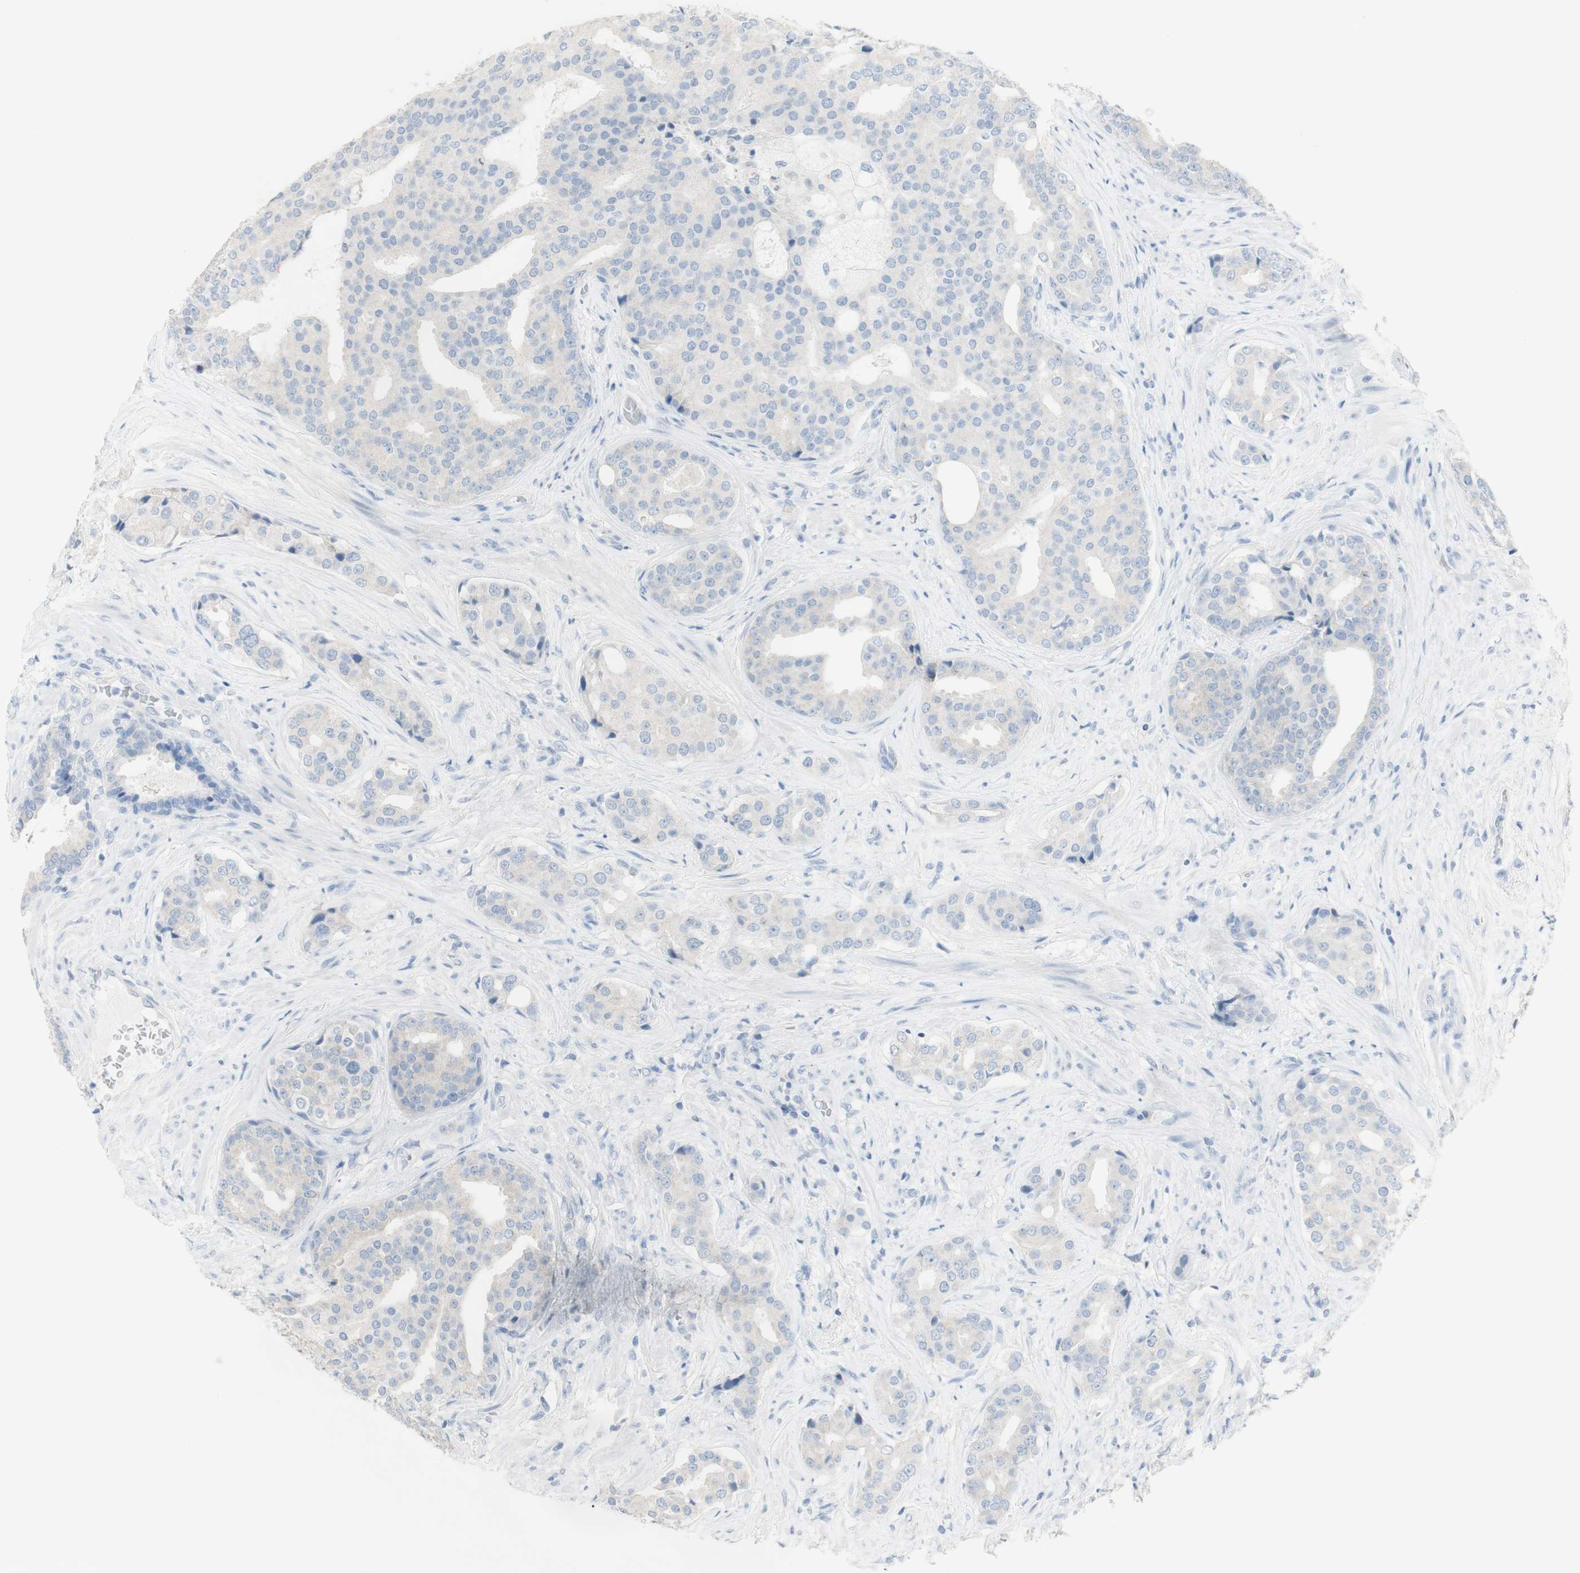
{"staining": {"intensity": "negative", "quantity": "none", "location": "none"}, "tissue": "prostate cancer", "cell_type": "Tumor cells", "image_type": "cancer", "snomed": [{"axis": "morphology", "description": "Adenocarcinoma, High grade"}, {"axis": "topography", "description": "Prostate"}], "caption": "This is an immunohistochemistry histopathology image of prostate adenocarcinoma (high-grade). There is no staining in tumor cells.", "gene": "ART3", "patient": {"sex": "male", "age": 71}}